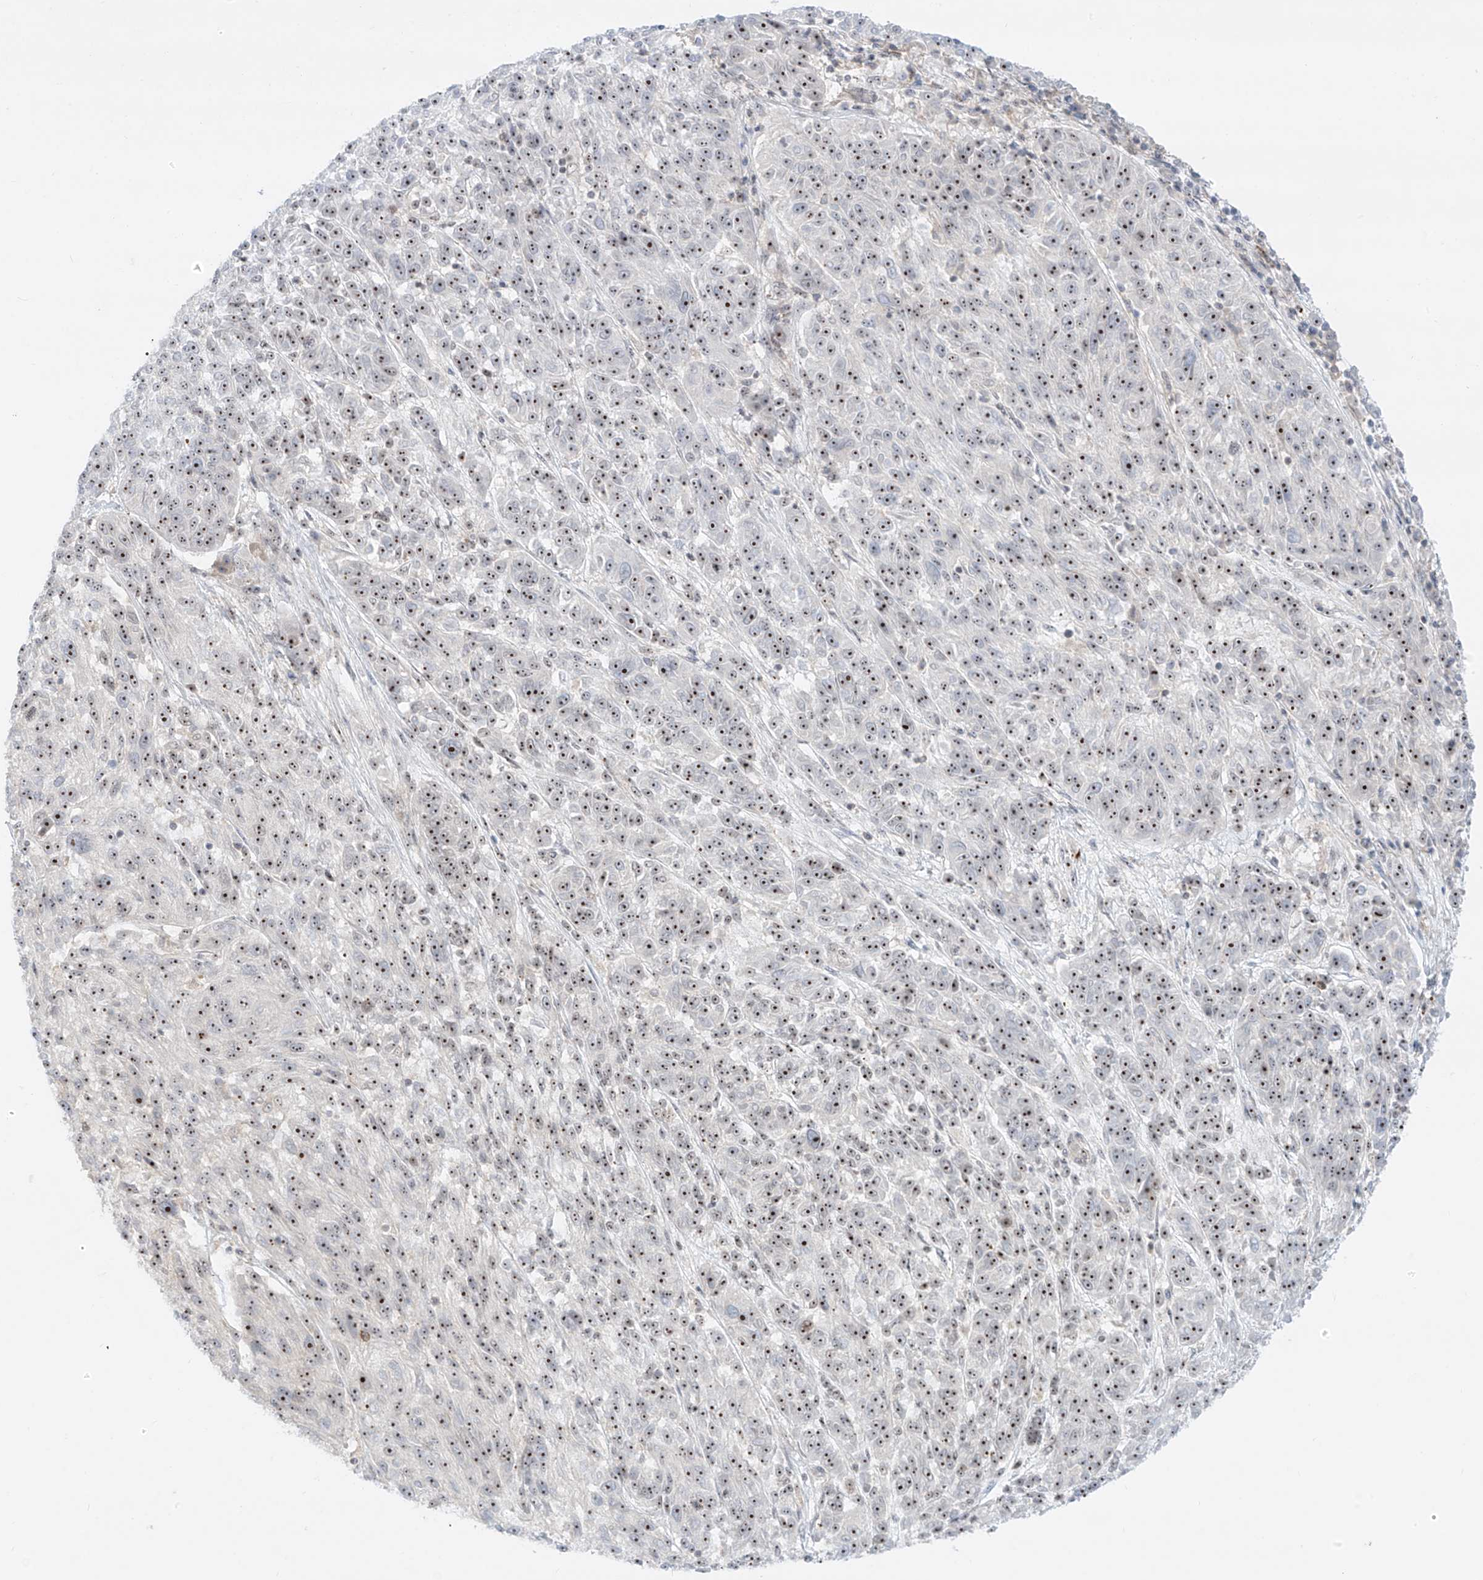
{"staining": {"intensity": "moderate", "quantity": ">75%", "location": "cytoplasmic/membranous"}, "tissue": "melanoma", "cell_type": "Tumor cells", "image_type": "cancer", "snomed": [{"axis": "morphology", "description": "Malignant melanoma, NOS"}, {"axis": "topography", "description": "Skin"}], "caption": "Malignant melanoma tissue displays moderate cytoplasmic/membranous expression in approximately >75% of tumor cells, visualized by immunohistochemistry.", "gene": "ZNF512", "patient": {"sex": "male", "age": 53}}